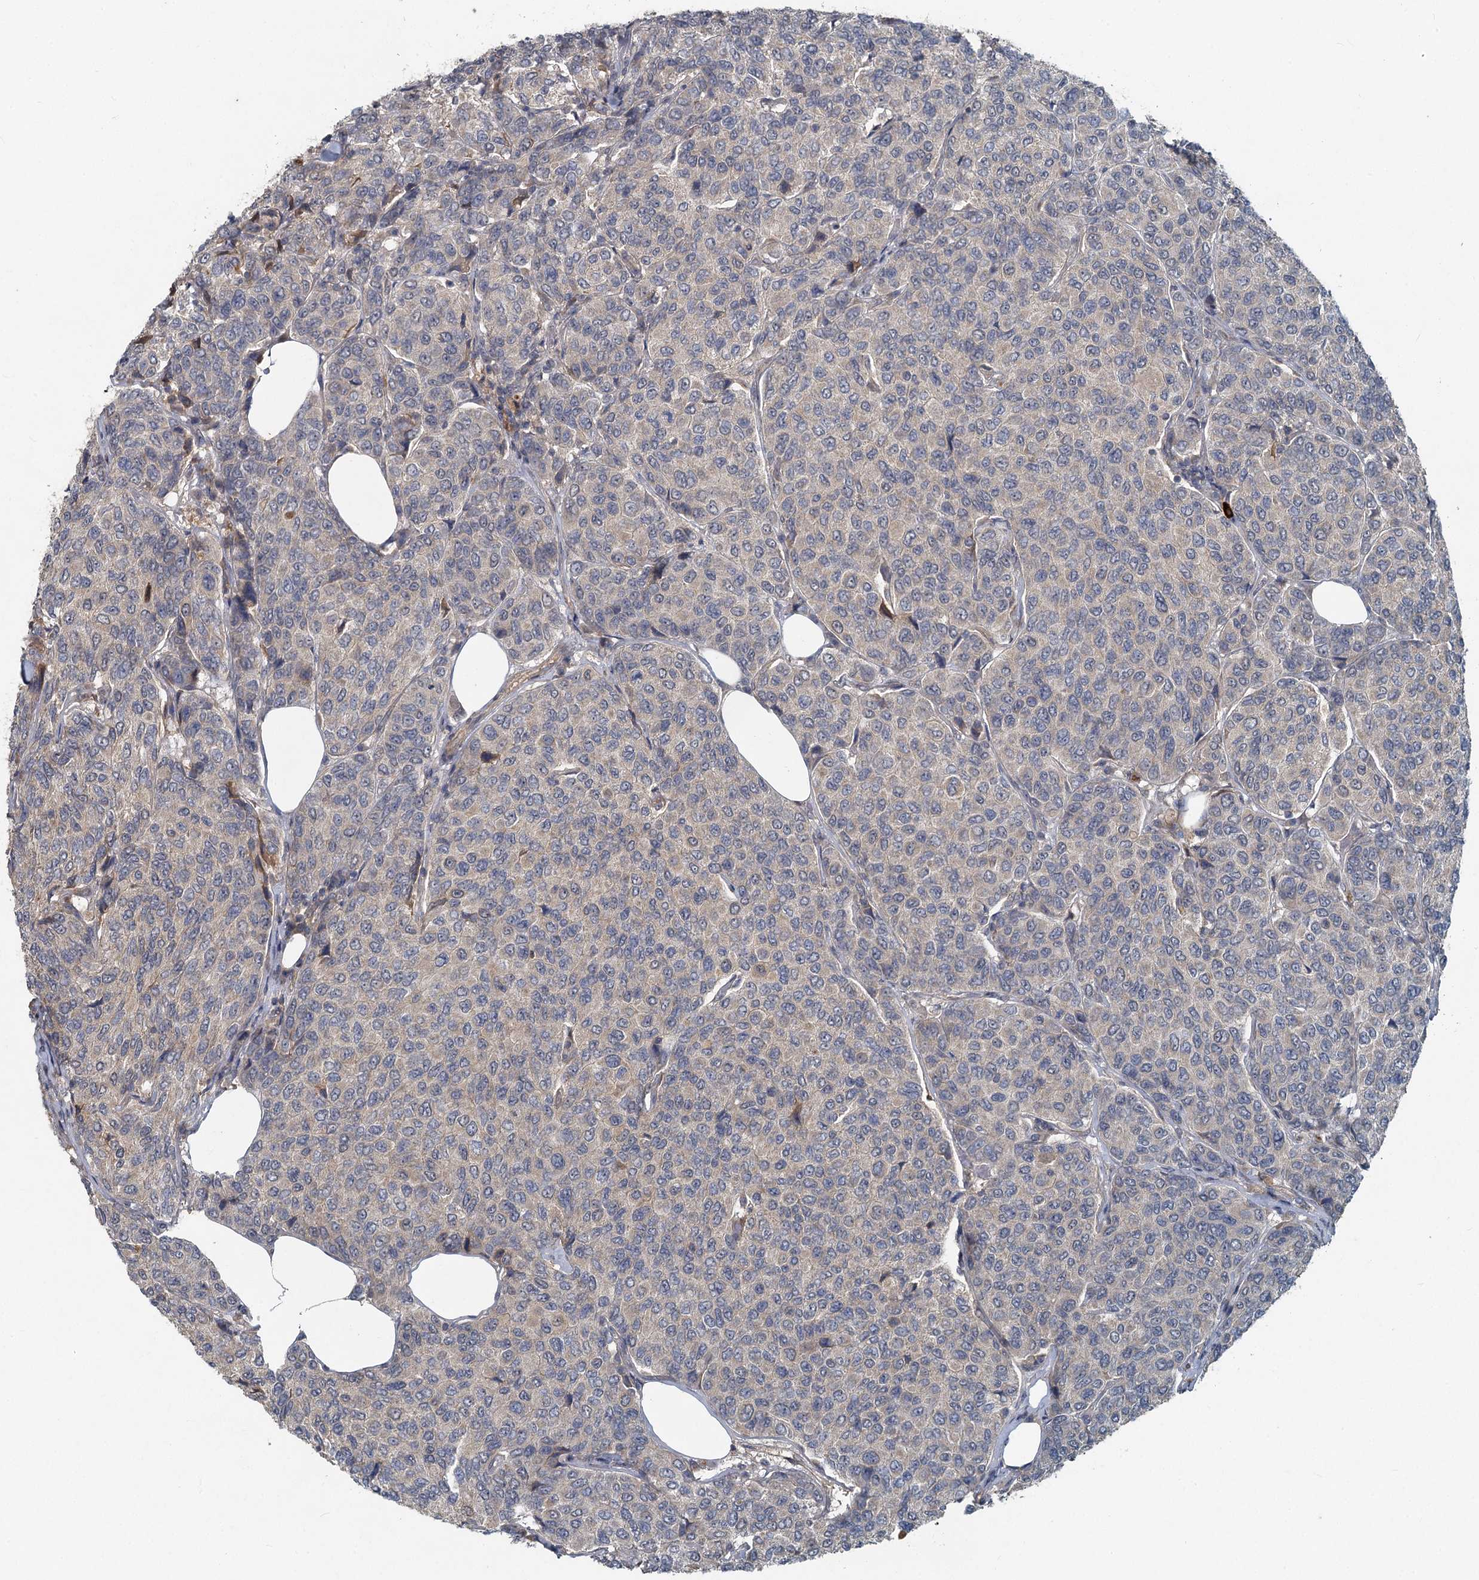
{"staining": {"intensity": "weak", "quantity": "<25%", "location": "cytoplasmic/membranous"}, "tissue": "breast cancer", "cell_type": "Tumor cells", "image_type": "cancer", "snomed": [{"axis": "morphology", "description": "Duct carcinoma"}, {"axis": "topography", "description": "Breast"}], "caption": "A high-resolution histopathology image shows IHC staining of intraductal carcinoma (breast), which shows no significant positivity in tumor cells. (Brightfield microscopy of DAB IHC at high magnification).", "gene": "HERC3", "patient": {"sex": "female", "age": 55}}